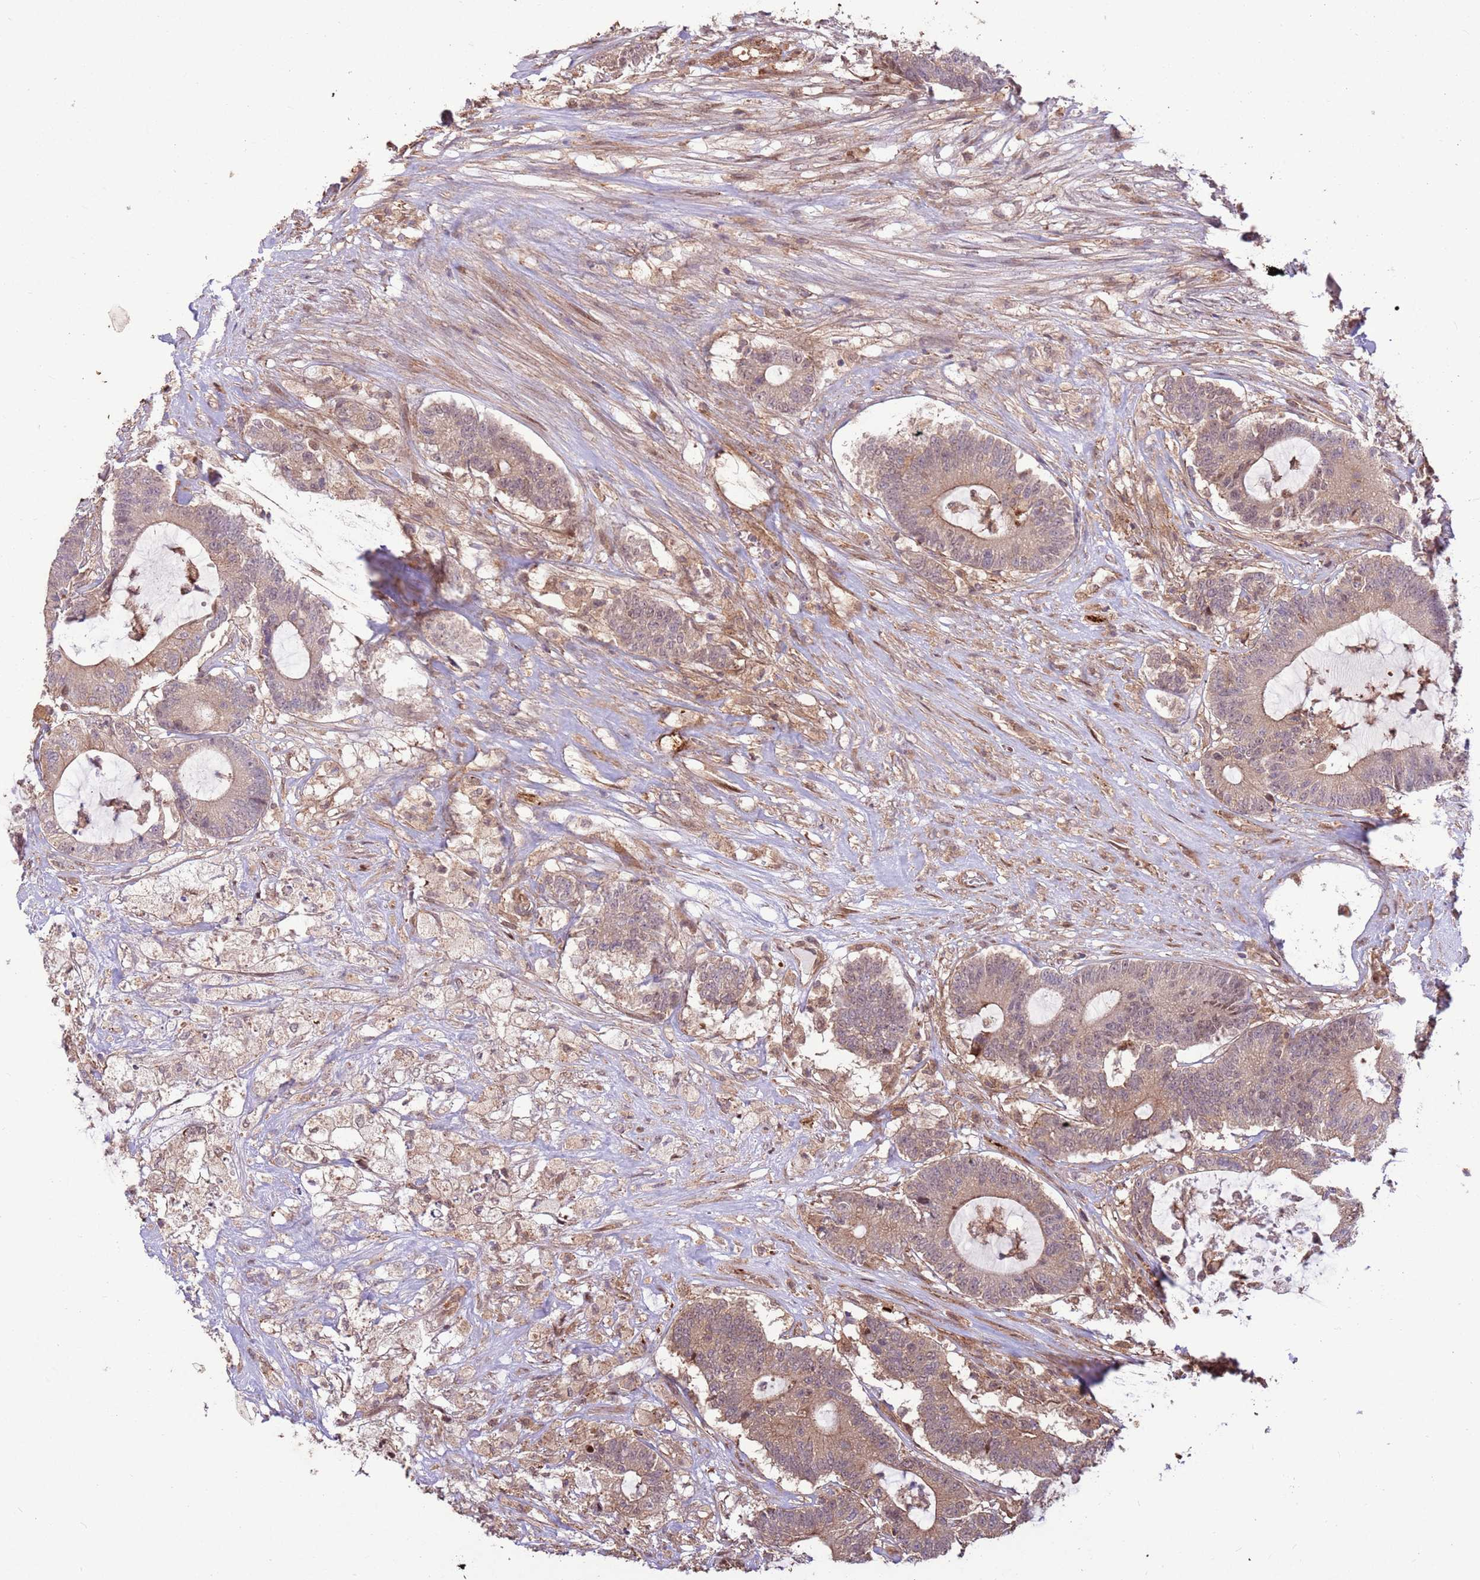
{"staining": {"intensity": "weak", "quantity": ">75%", "location": "cytoplasmic/membranous,nuclear"}, "tissue": "colorectal cancer", "cell_type": "Tumor cells", "image_type": "cancer", "snomed": [{"axis": "morphology", "description": "Adenocarcinoma, NOS"}, {"axis": "topography", "description": "Colon"}], "caption": "Colorectal adenocarcinoma tissue reveals weak cytoplasmic/membranous and nuclear expression in about >75% of tumor cells, visualized by immunohistochemistry.", "gene": "CCDC112", "patient": {"sex": "female", "age": 84}}